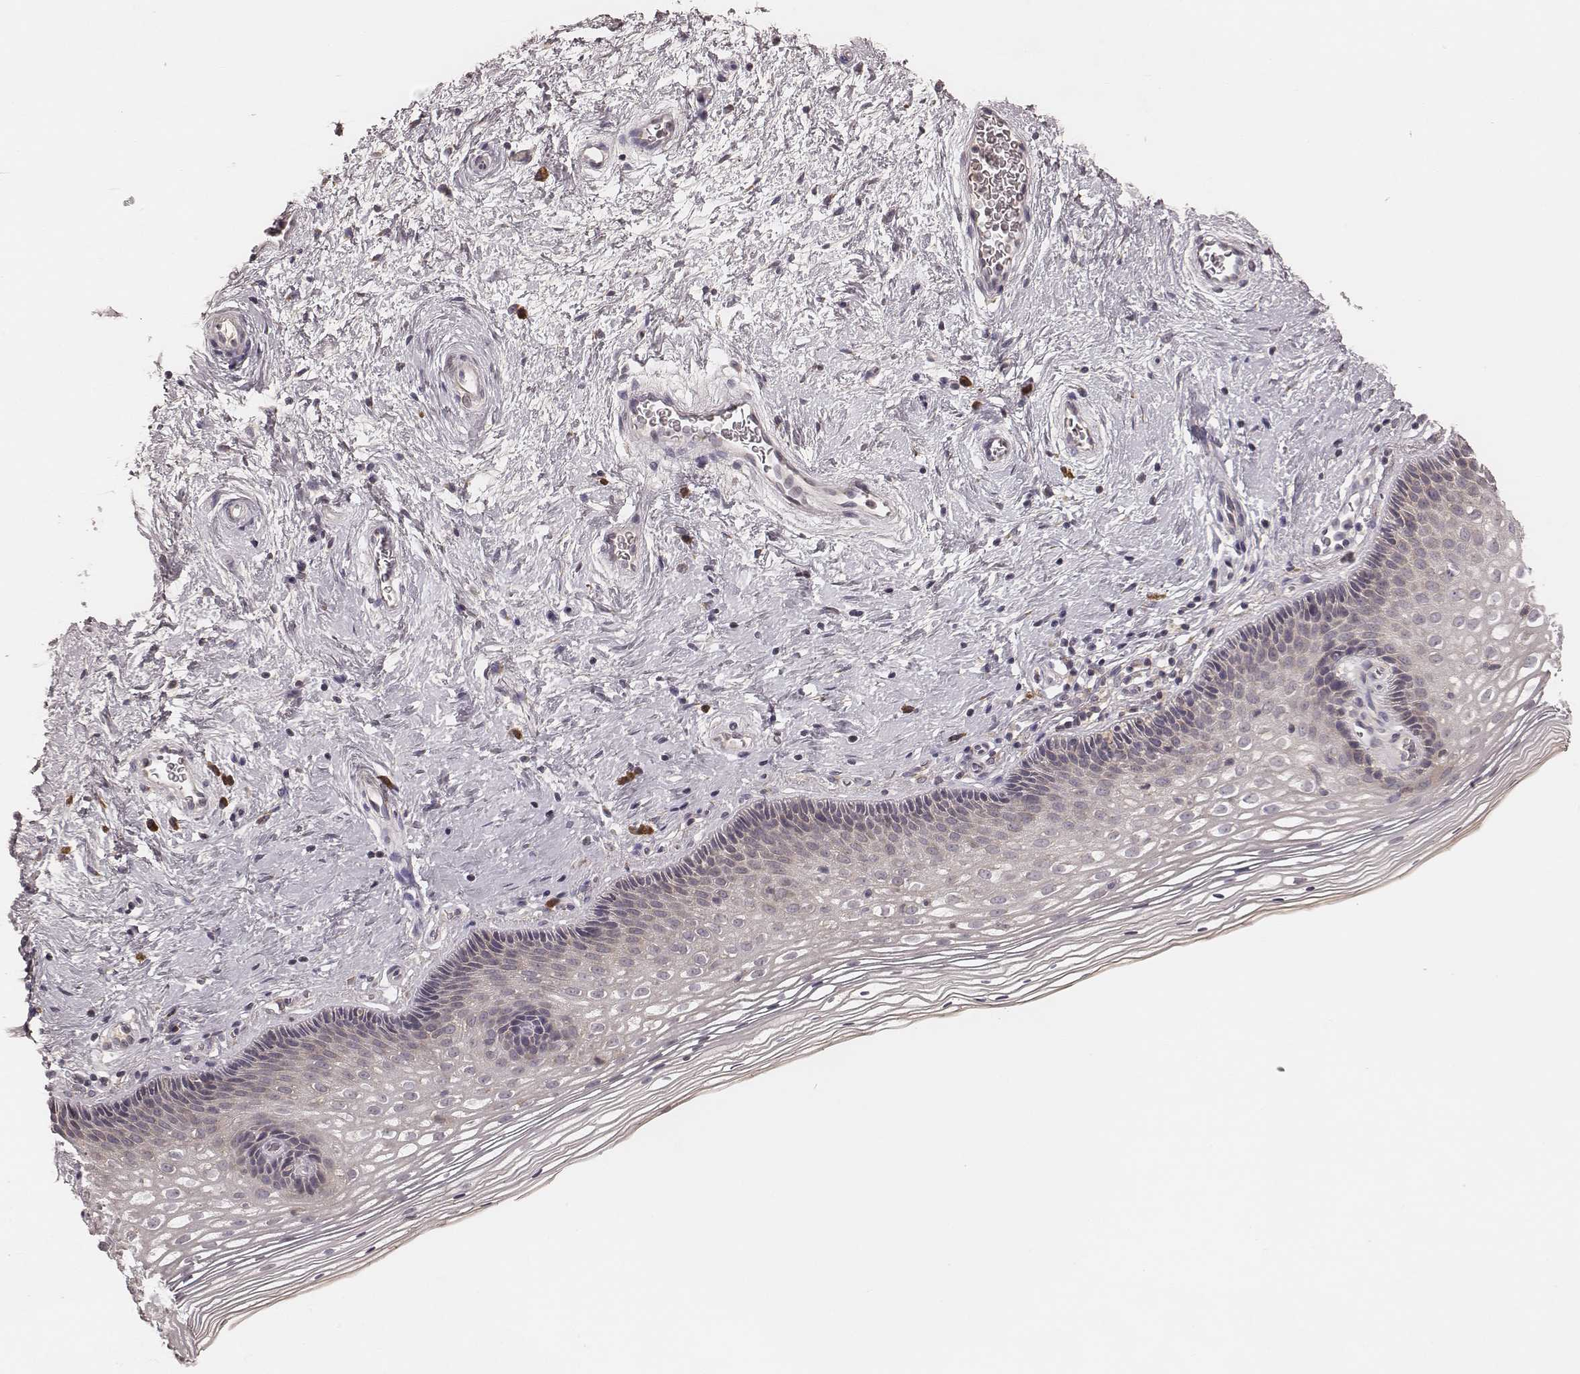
{"staining": {"intensity": "weak", "quantity": ">75%", "location": "cytoplasmic/membranous"}, "tissue": "cervix", "cell_type": "Glandular cells", "image_type": "normal", "snomed": [{"axis": "morphology", "description": "Normal tissue, NOS"}, {"axis": "topography", "description": "Cervix"}], "caption": "Immunohistochemical staining of unremarkable human cervix exhibits low levels of weak cytoplasmic/membranous staining in about >75% of glandular cells.", "gene": "P2RX5", "patient": {"sex": "female", "age": 34}}